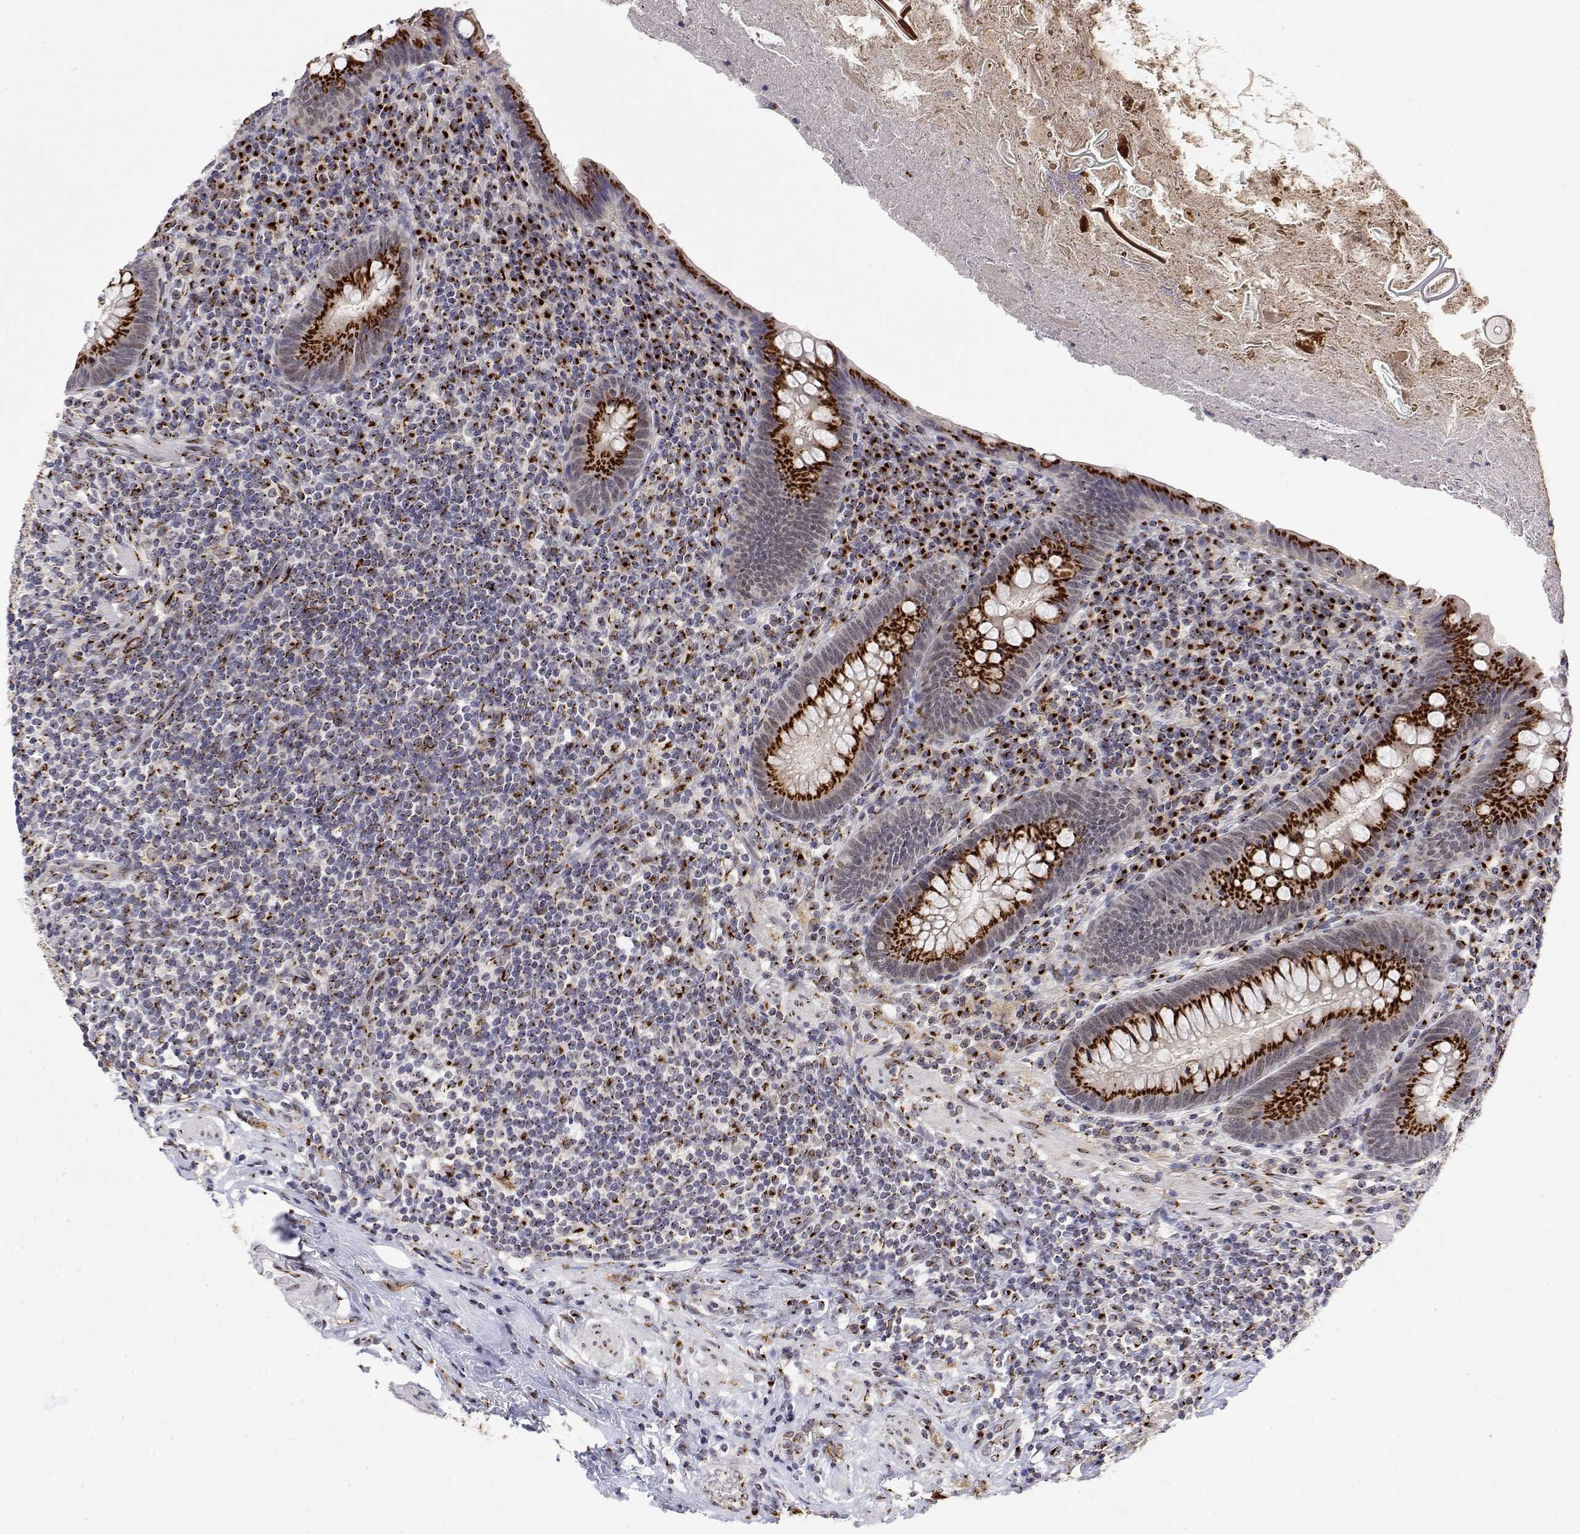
{"staining": {"intensity": "strong", "quantity": ">75%", "location": "cytoplasmic/membranous"}, "tissue": "appendix", "cell_type": "Glandular cells", "image_type": "normal", "snomed": [{"axis": "morphology", "description": "Normal tissue, NOS"}, {"axis": "topography", "description": "Appendix"}], "caption": "An IHC photomicrograph of normal tissue is shown. Protein staining in brown shows strong cytoplasmic/membranous positivity in appendix within glandular cells.", "gene": "YIPF3", "patient": {"sex": "male", "age": 47}}